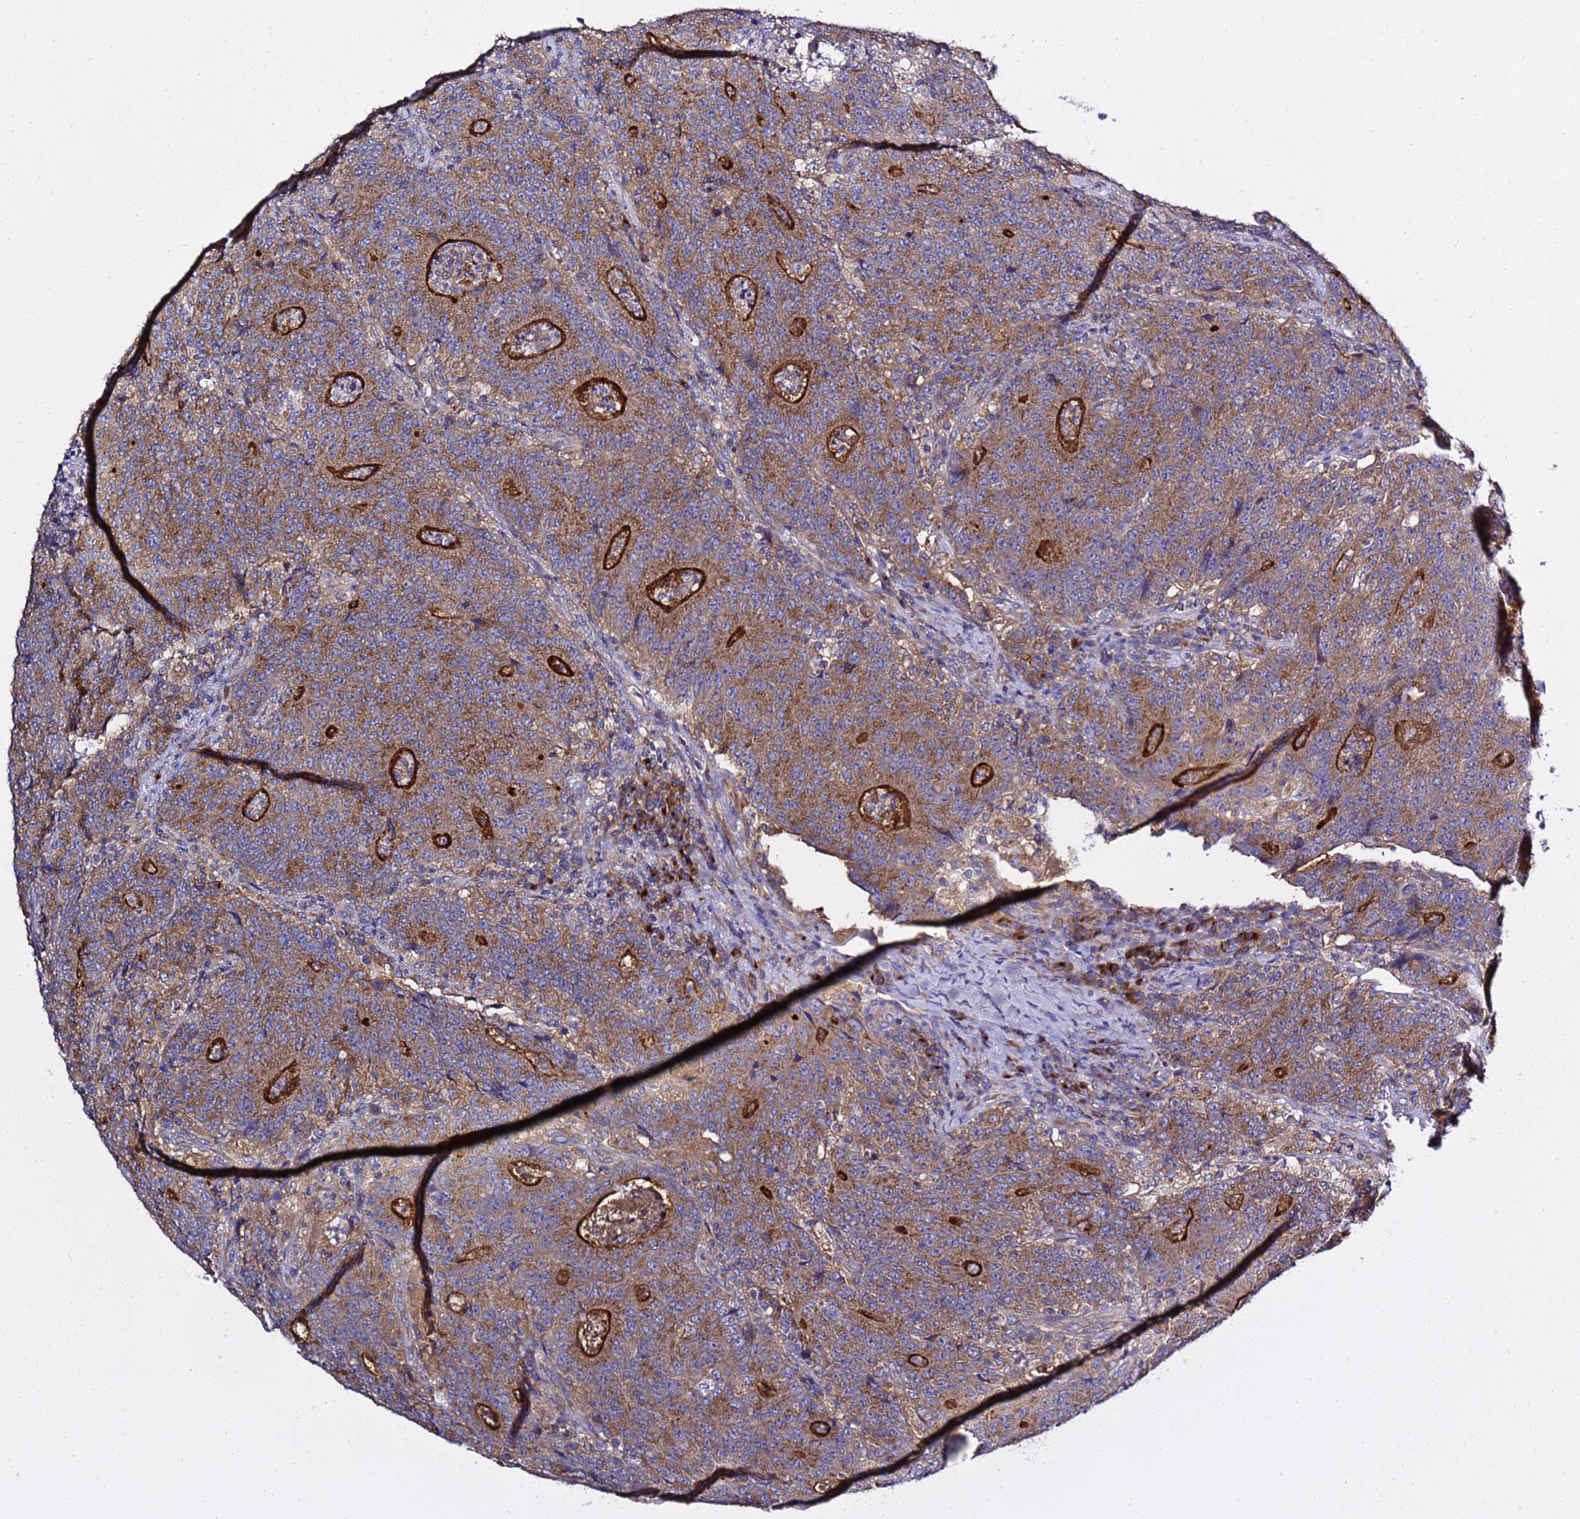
{"staining": {"intensity": "strong", "quantity": "25%-75%", "location": "cytoplasmic/membranous"}, "tissue": "colorectal cancer", "cell_type": "Tumor cells", "image_type": "cancer", "snomed": [{"axis": "morphology", "description": "Adenocarcinoma, NOS"}, {"axis": "topography", "description": "Colon"}], "caption": "An immunohistochemistry photomicrograph of tumor tissue is shown. Protein staining in brown shows strong cytoplasmic/membranous positivity in colorectal cancer within tumor cells.", "gene": "ANAPC1", "patient": {"sex": "female", "age": 75}}